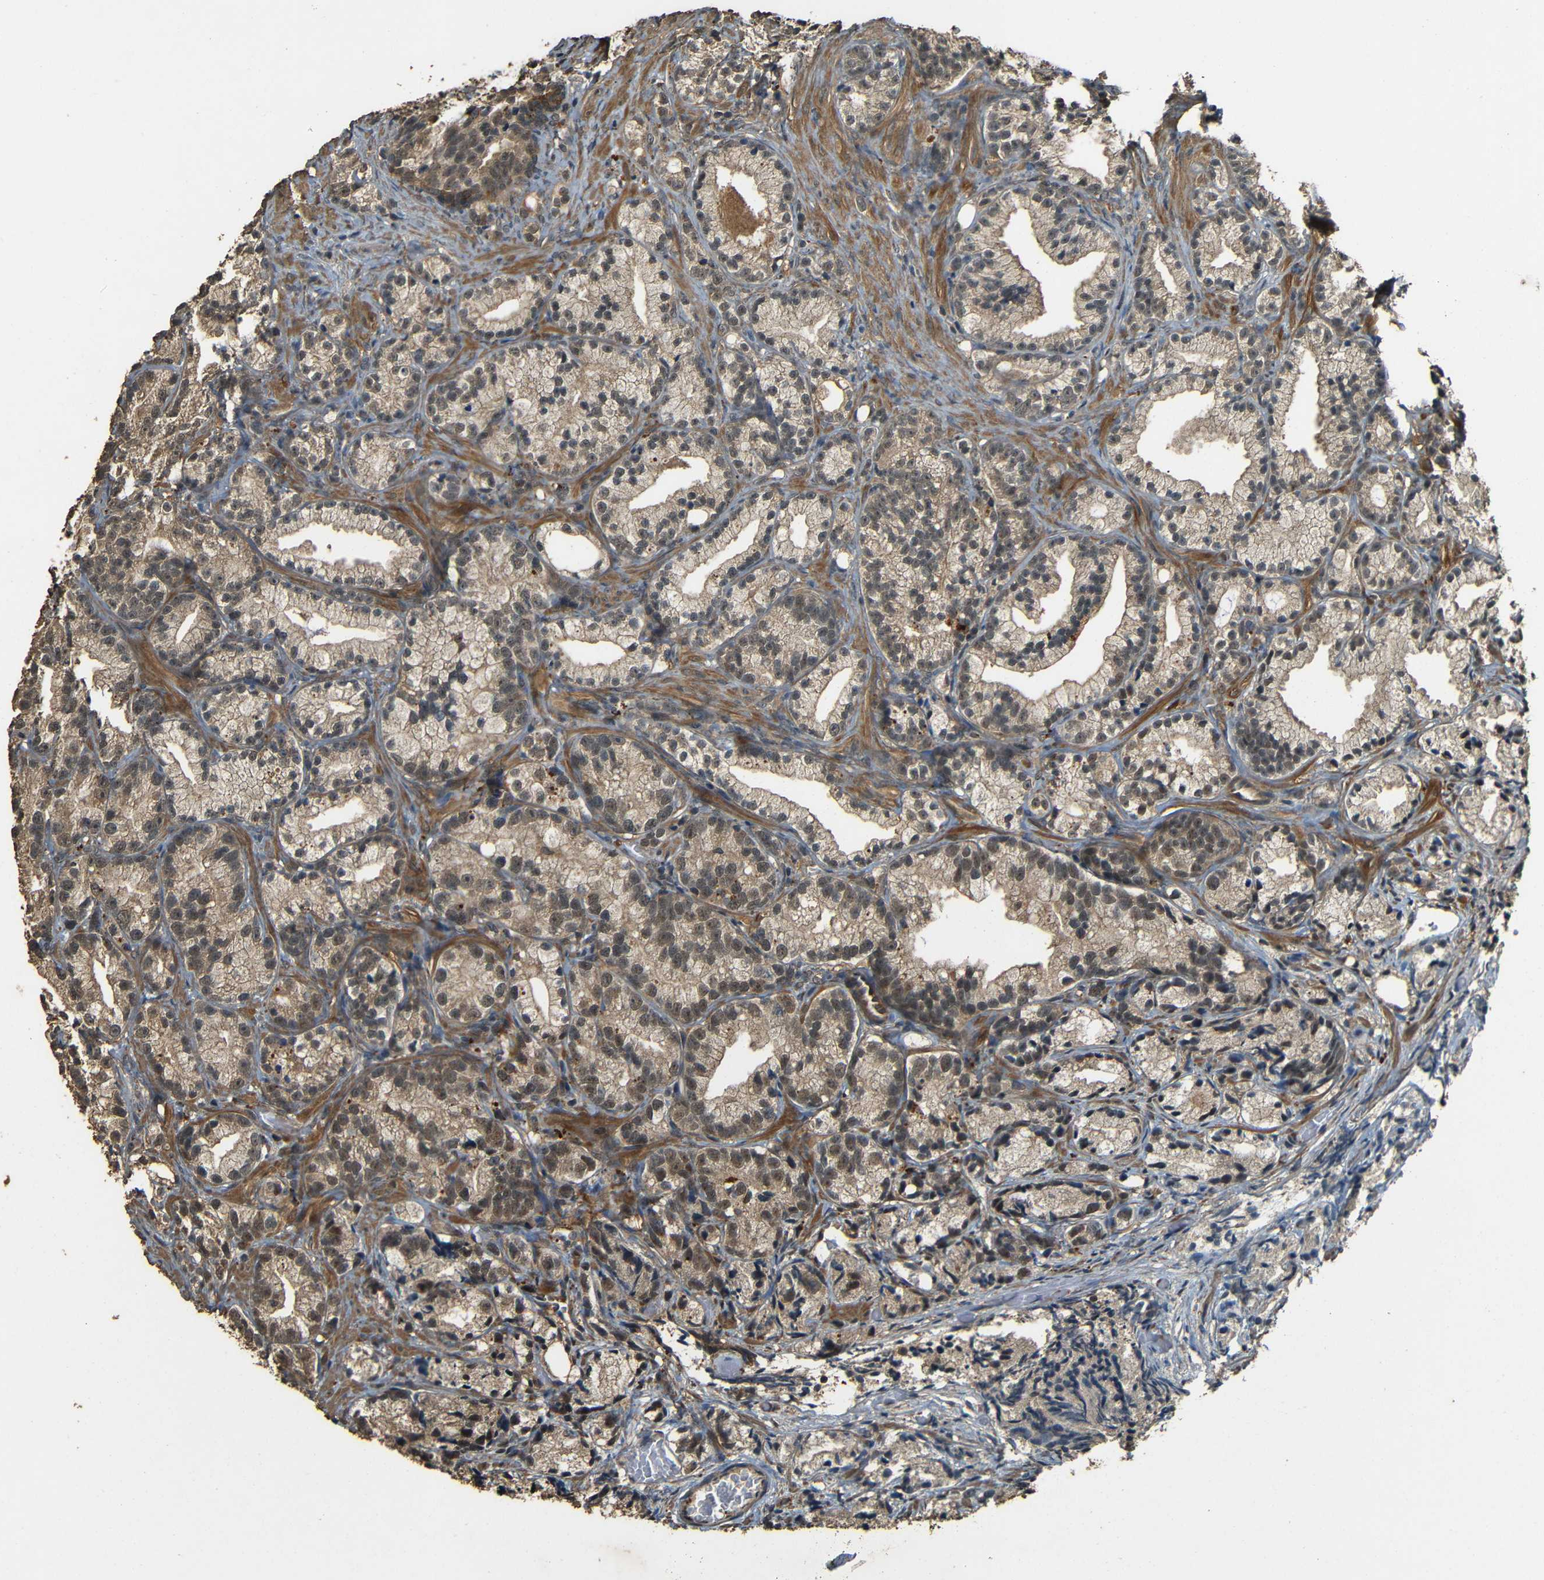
{"staining": {"intensity": "weak", "quantity": ">75%", "location": "cytoplasmic/membranous,nuclear"}, "tissue": "prostate cancer", "cell_type": "Tumor cells", "image_type": "cancer", "snomed": [{"axis": "morphology", "description": "Adenocarcinoma, Low grade"}, {"axis": "topography", "description": "Prostate"}], "caption": "Immunohistochemistry (DAB) staining of human prostate cancer (low-grade adenocarcinoma) displays weak cytoplasmic/membranous and nuclear protein positivity in about >75% of tumor cells.", "gene": "PDE5A", "patient": {"sex": "male", "age": 89}}